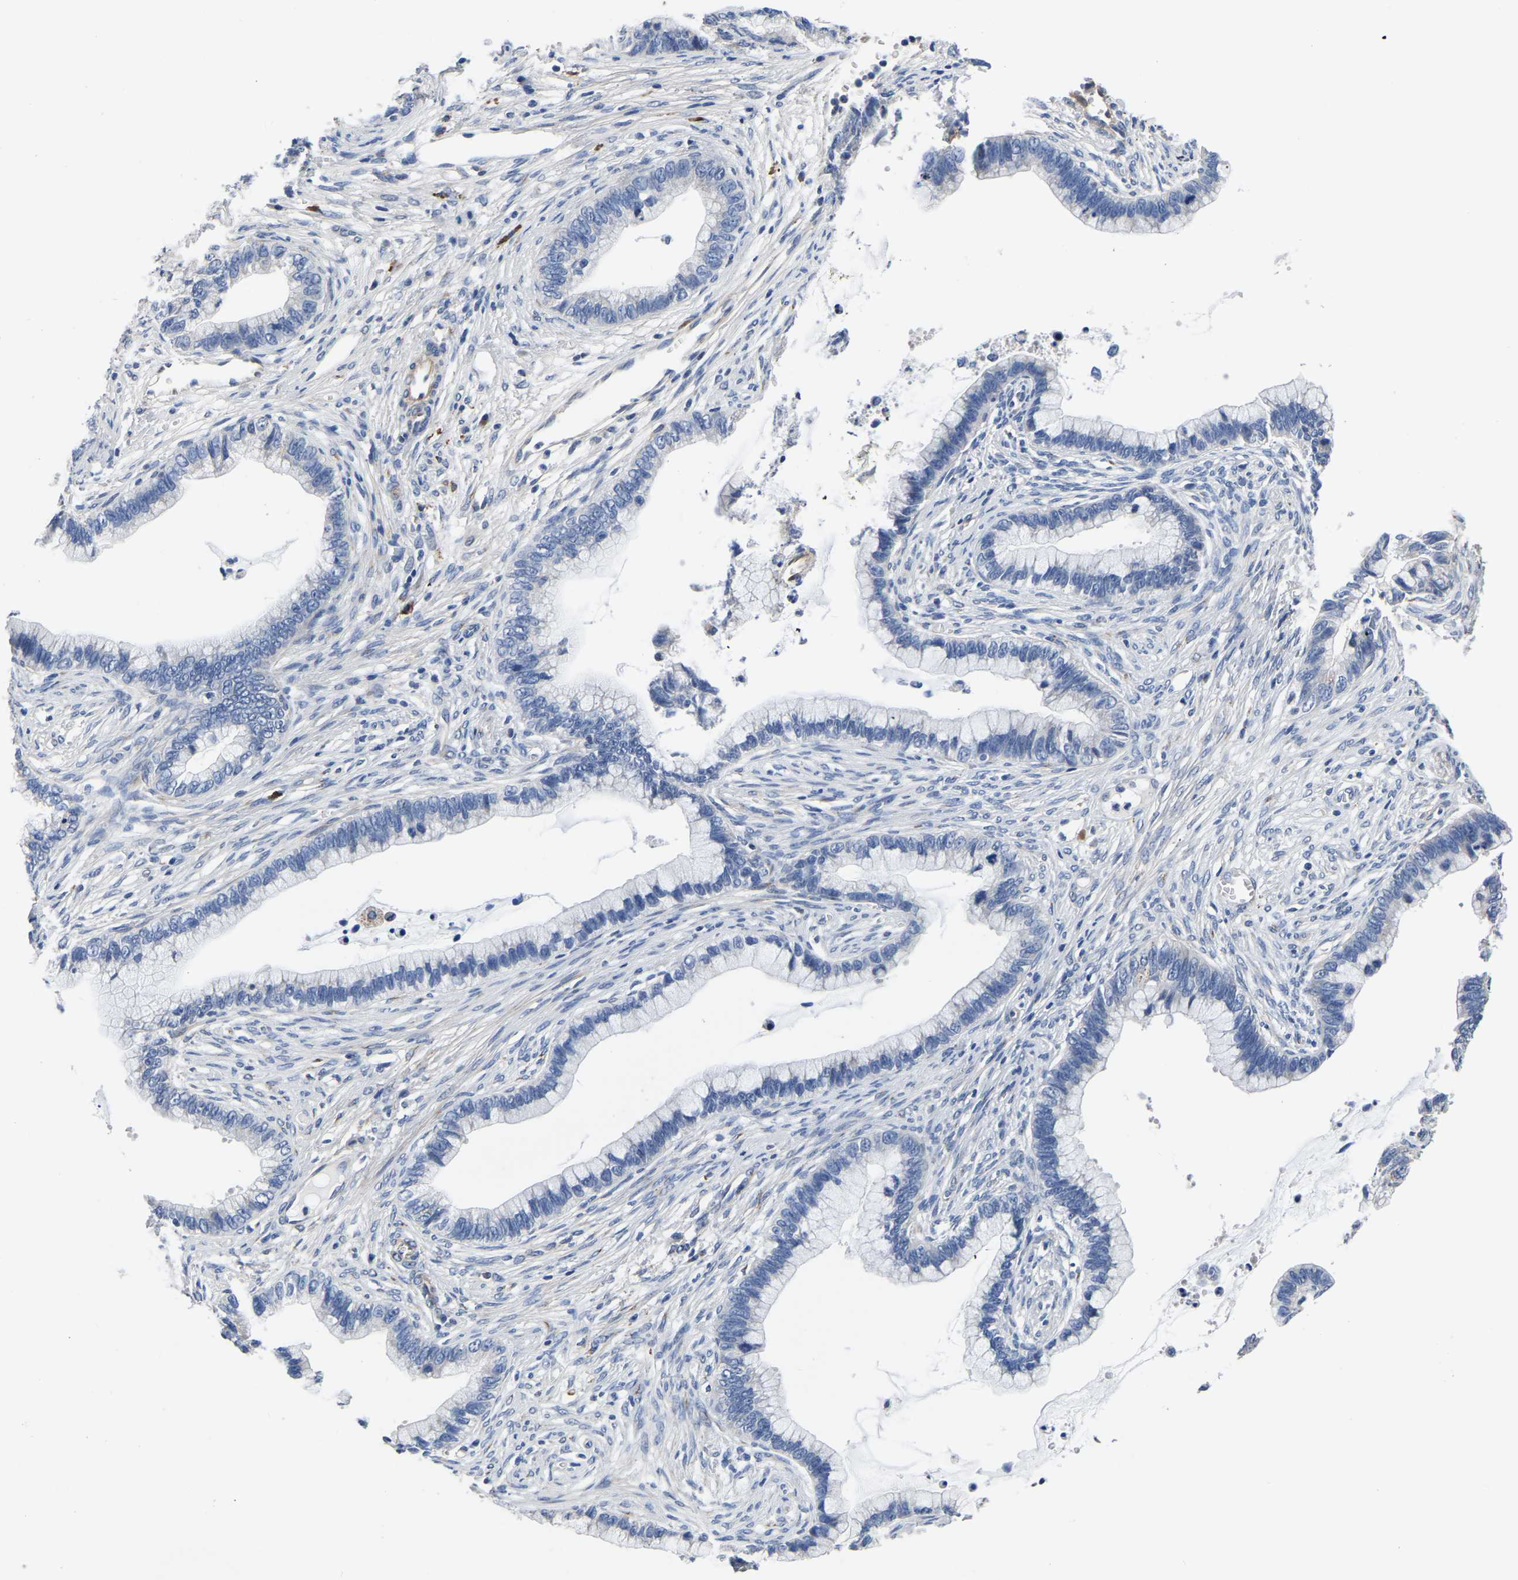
{"staining": {"intensity": "negative", "quantity": "none", "location": "none"}, "tissue": "cervical cancer", "cell_type": "Tumor cells", "image_type": "cancer", "snomed": [{"axis": "morphology", "description": "Adenocarcinoma, NOS"}, {"axis": "topography", "description": "Cervix"}], "caption": "Adenocarcinoma (cervical) was stained to show a protein in brown. There is no significant positivity in tumor cells.", "gene": "PDLIM7", "patient": {"sex": "female", "age": 44}}